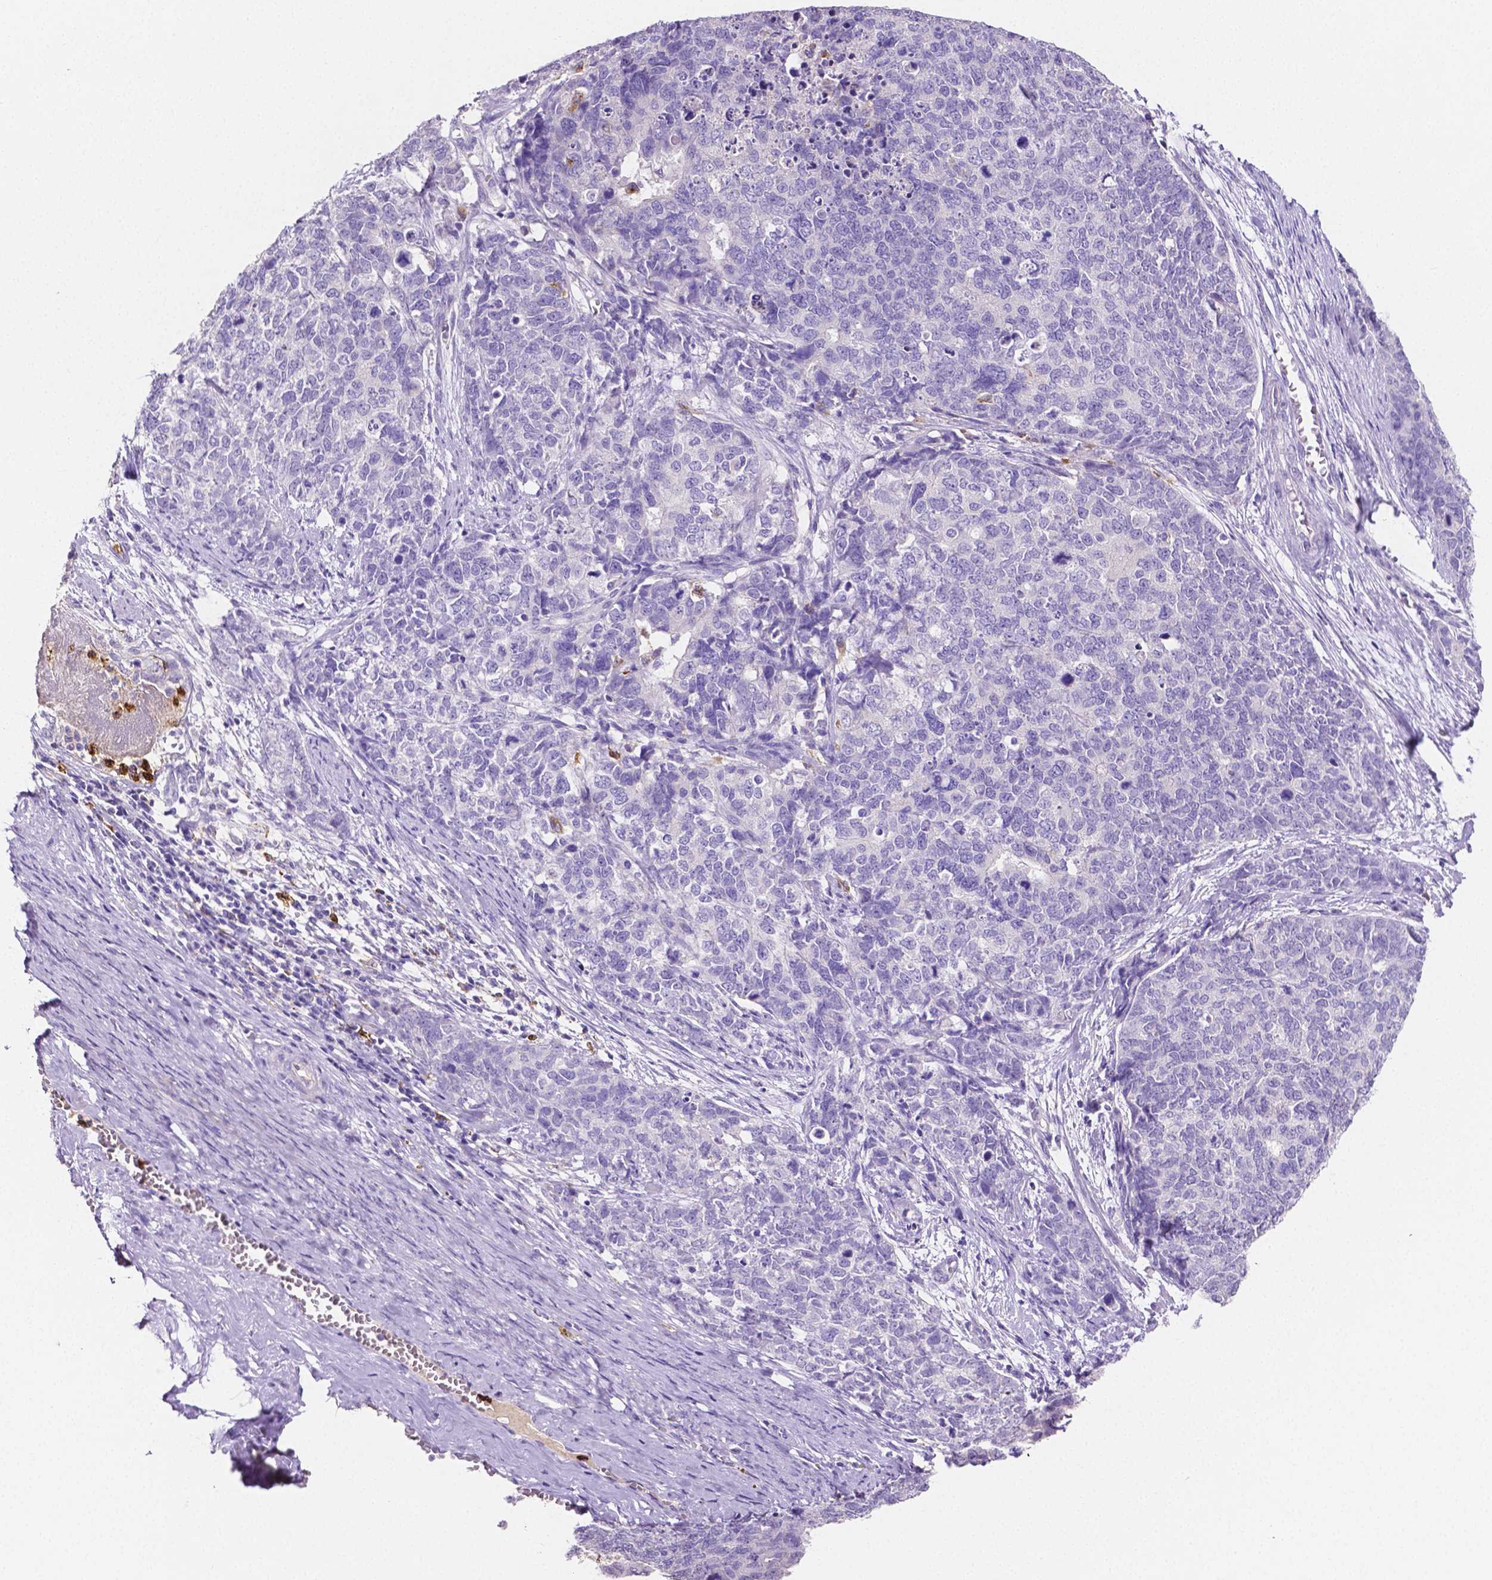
{"staining": {"intensity": "negative", "quantity": "none", "location": "none"}, "tissue": "cervical cancer", "cell_type": "Tumor cells", "image_type": "cancer", "snomed": [{"axis": "morphology", "description": "Squamous cell carcinoma, NOS"}, {"axis": "topography", "description": "Cervix"}], "caption": "IHC image of neoplastic tissue: cervical cancer (squamous cell carcinoma) stained with DAB shows no significant protein expression in tumor cells.", "gene": "MMP9", "patient": {"sex": "female", "age": 63}}